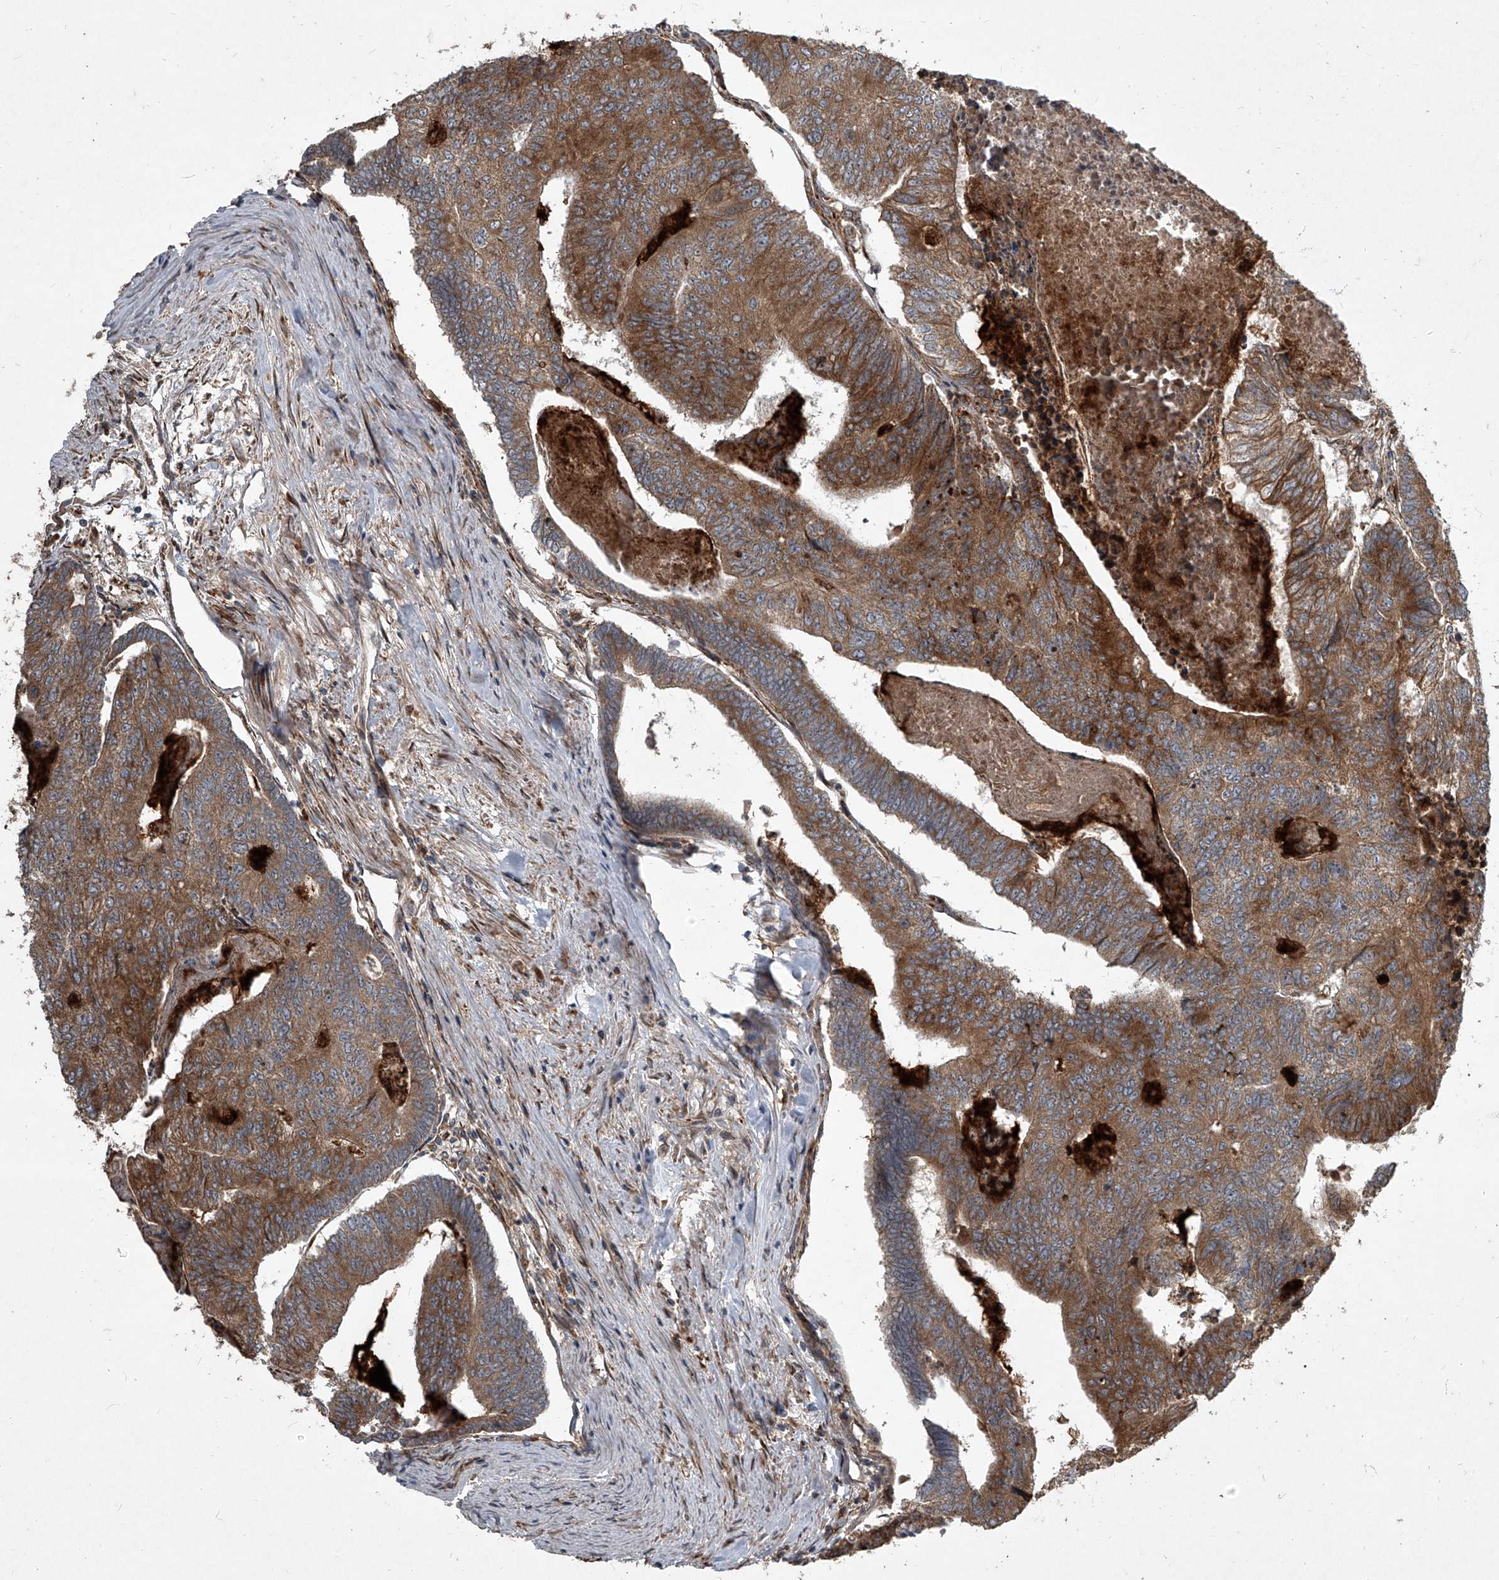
{"staining": {"intensity": "moderate", "quantity": ">75%", "location": "cytoplasmic/membranous"}, "tissue": "colorectal cancer", "cell_type": "Tumor cells", "image_type": "cancer", "snomed": [{"axis": "morphology", "description": "Adenocarcinoma, NOS"}, {"axis": "topography", "description": "Colon"}], "caption": "Colorectal cancer stained with DAB IHC shows medium levels of moderate cytoplasmic/membranous staining in about >75% of tumor cells.", "gene": "EVA1C", "patient": {"sex": "female", "age": 67}}